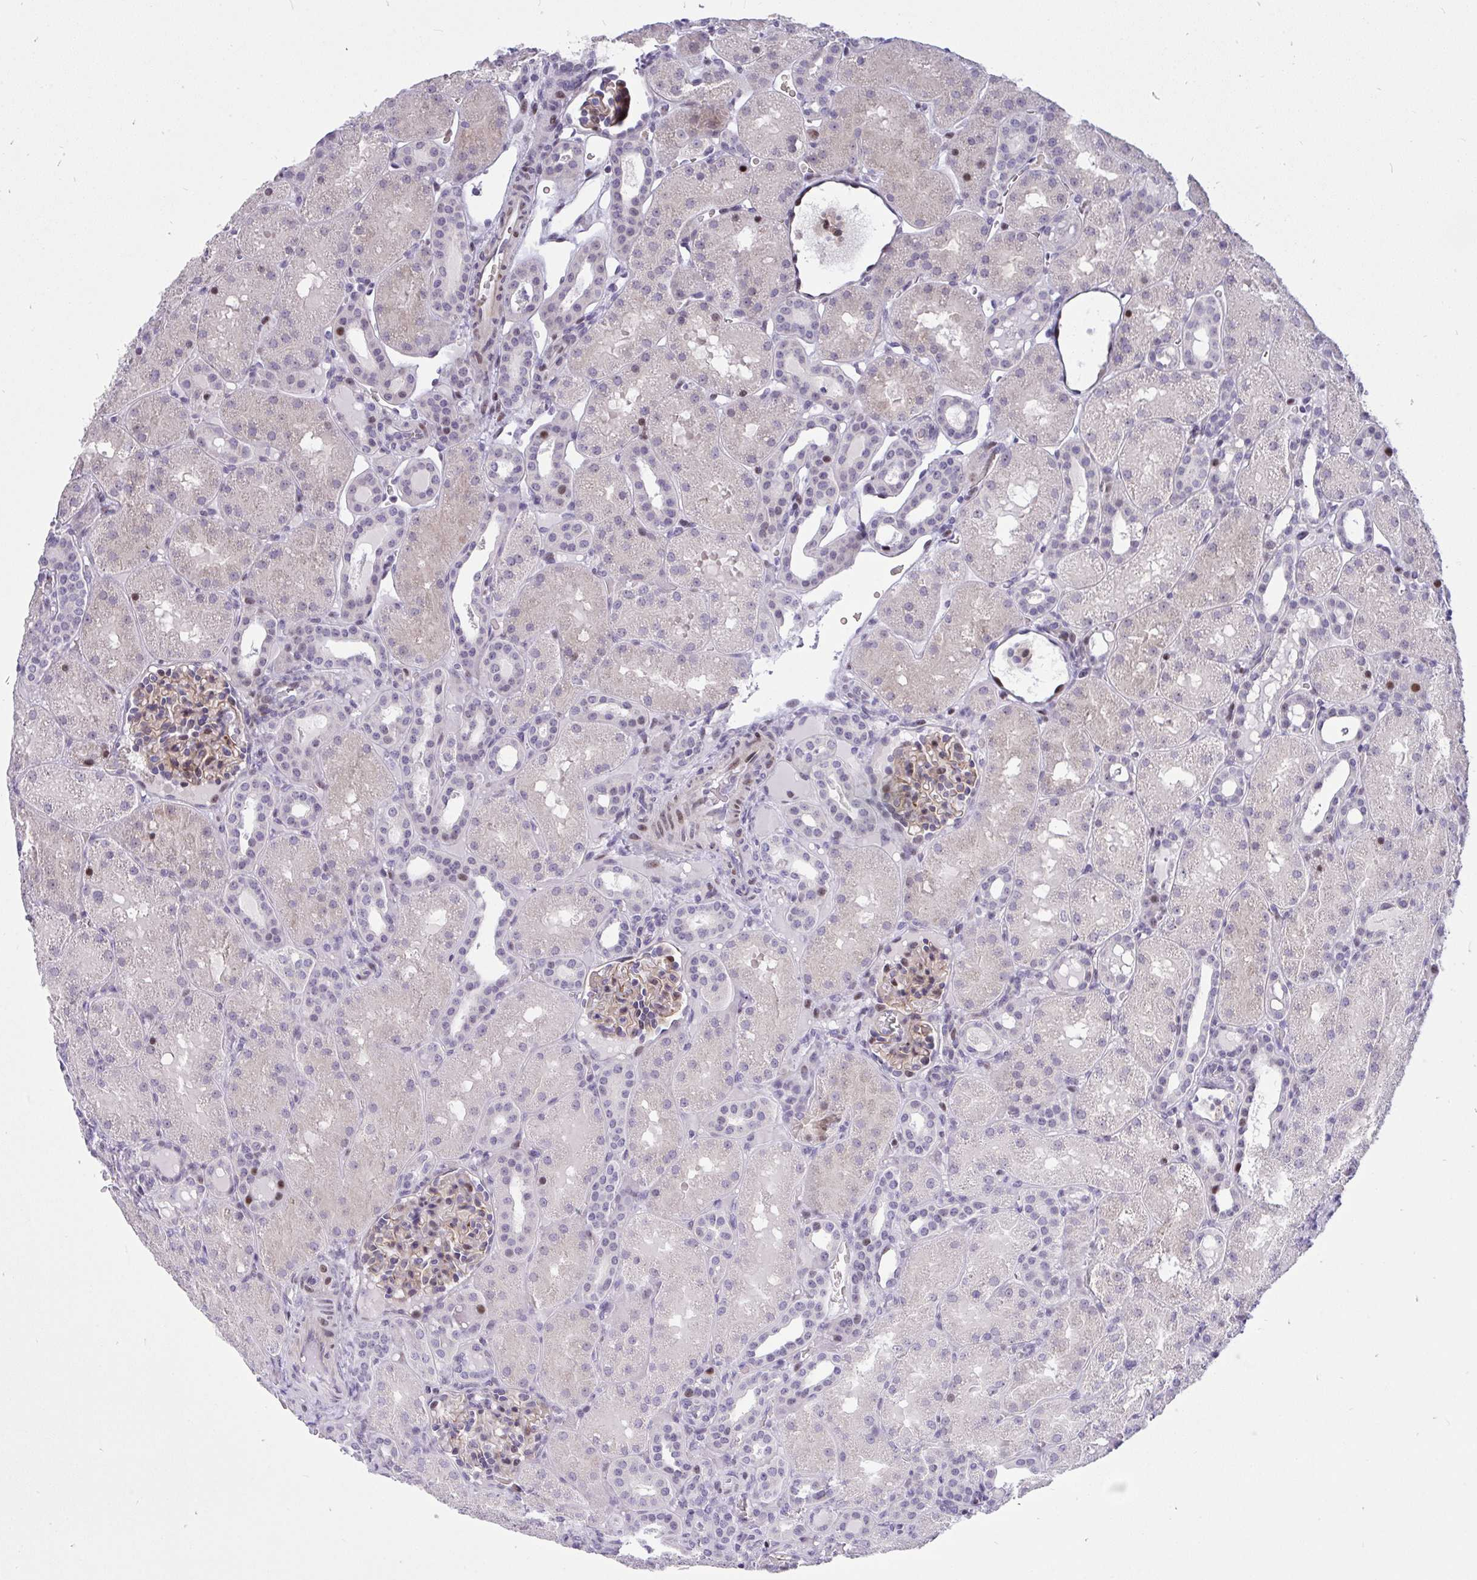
{"staining": {"intensity": "moderate", "quantity": "25%-75%", "location": "cytoplasmic/membranous,nuclear"}, "tissue": "kidney", "cell_type": "Cells in glomeruli", "image_type": "normal", "snomed": [{"axis": "morphology", "description": "Normal tissue, NOS"}, {"axis": "topography", "description": "Kidney"}], "caption": "A medium amount of moderate cytoplasmic/membranous,nuclear staining is present in about 25%-75% of cells in glomeruli in benign kidney.", "gene": "PLPPR3", "patient": {"sex": "male", "age": 2}}